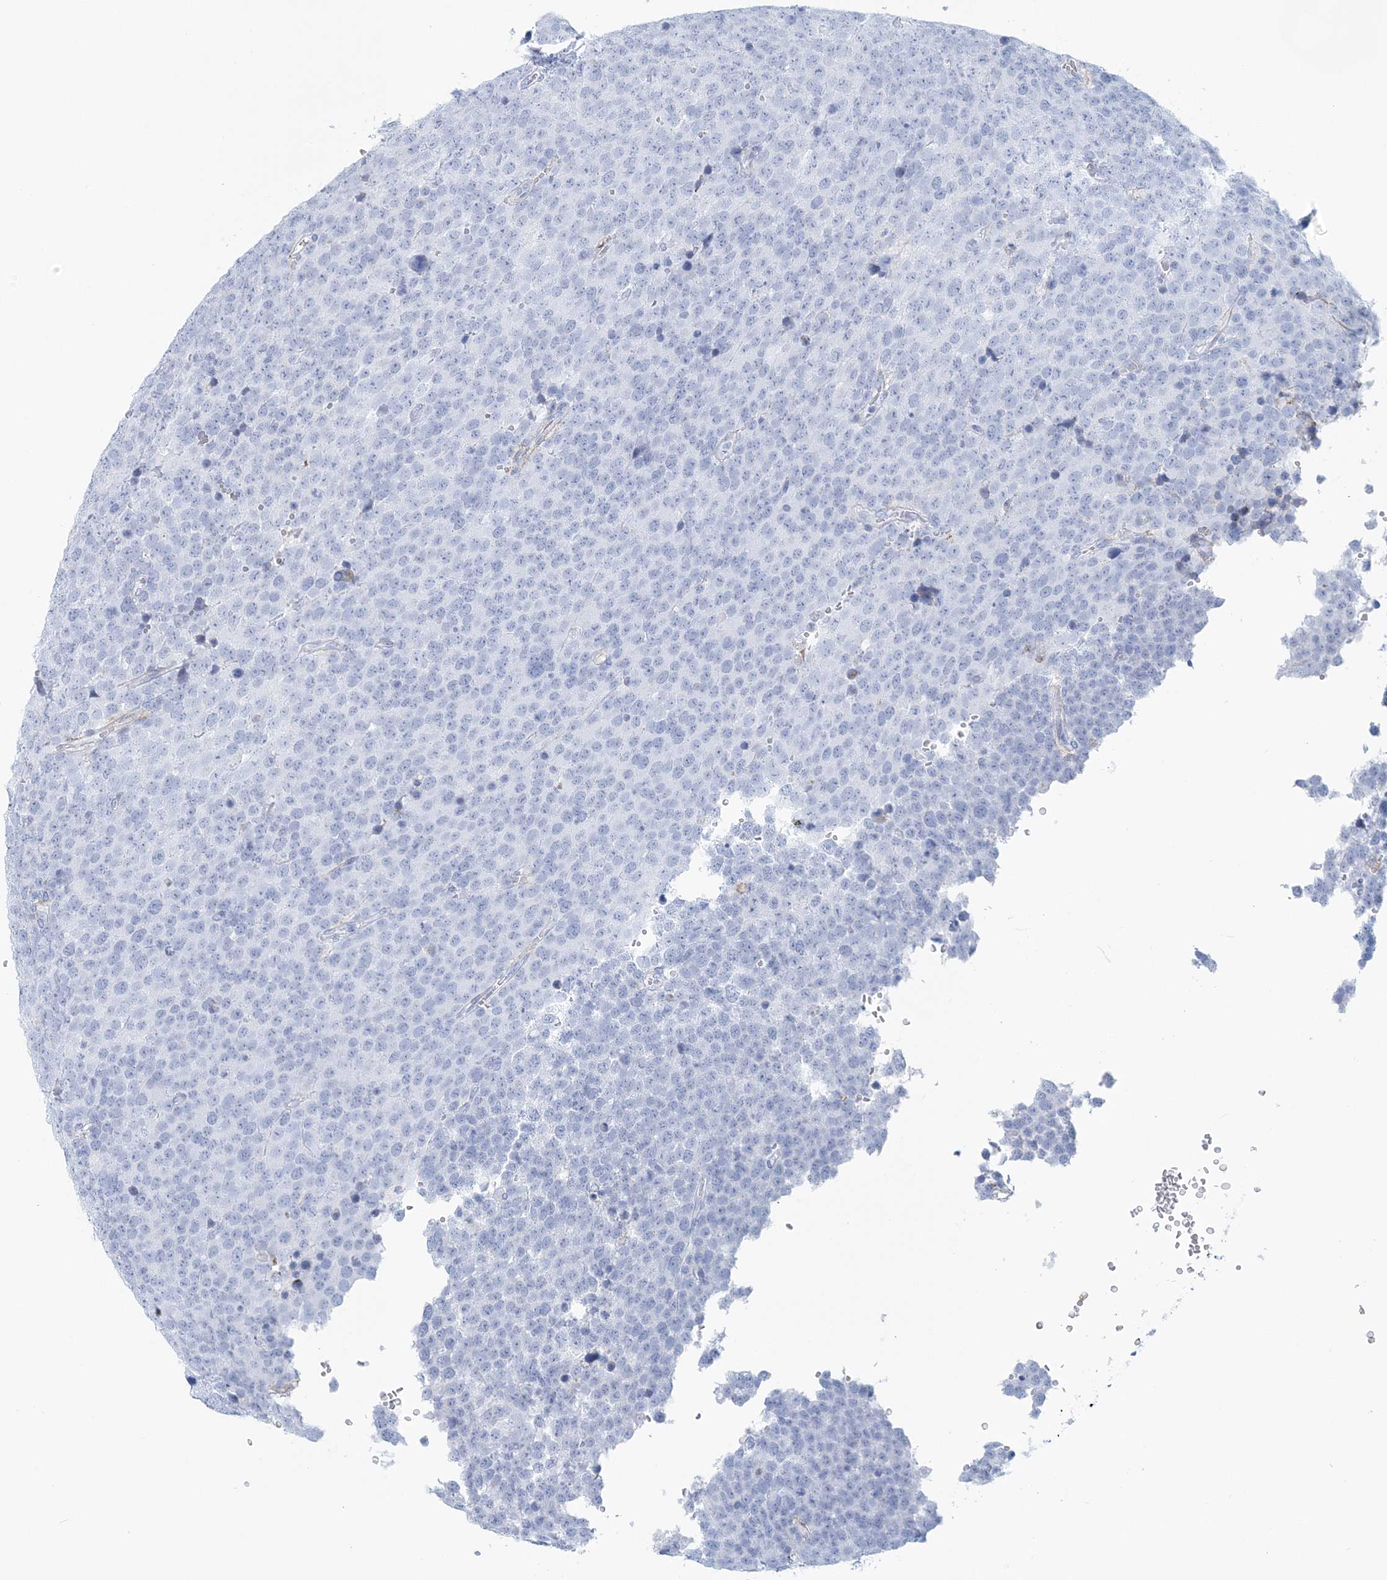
{"staining": {"intensity": "negative", "quantity": "none", "location": "none"}, "tissue": "testis cancer", "cell_type": "Tumor cells", "image_type": "cancer", "snomed": [{"axis": "morphology", "description": "Seminoma, NOS"}, {"axis": "topography", "description": "Testis"}], "caption": "This is an immunohistochemistry micrograph of testis seminoma. There is no positivity in tumor cells.", "gene": "NKX6-1", "patient": {"sex": "male", "age": 71}}